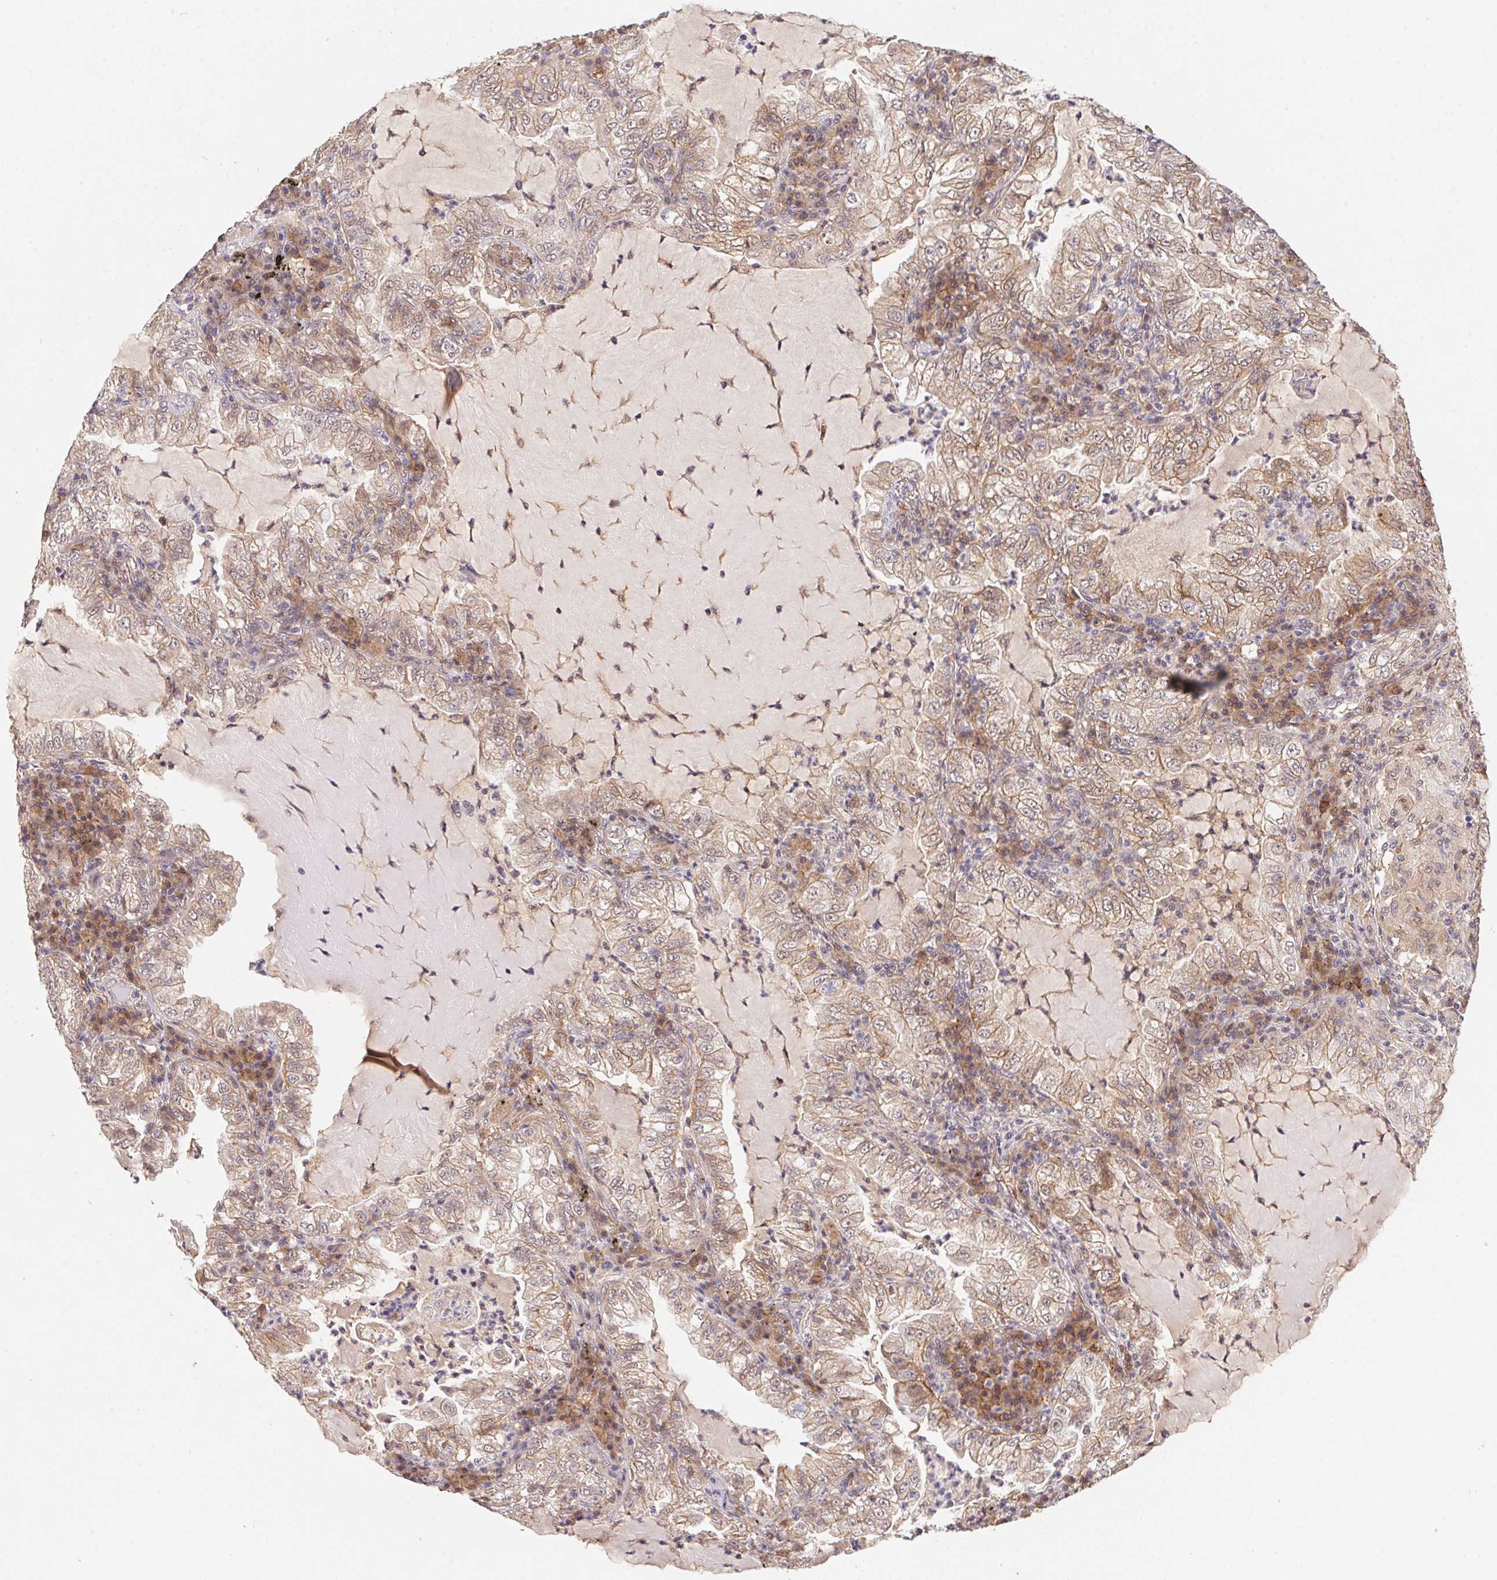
{"staining": {"intensity": "weak", "quantity": ">75%", "location": "cytoplasmic/membranous"}, "tissue": "lung cancer", "cell_type": "Tumor cells", "image_type": "cancer", "snomed": [{"axis": "morphology", "description": "Adenocarcinoma, NOS"}, {"axis": "topography", "description": "Lung"}], "caption": "Protein expression analysis of lung adenocarcinoma demonstrates weak cytoplasmic/membranous expression in about >75% of tumor cells.", "gene": "SLC52A2", "patient": {"sex": "female", "age": 73}}